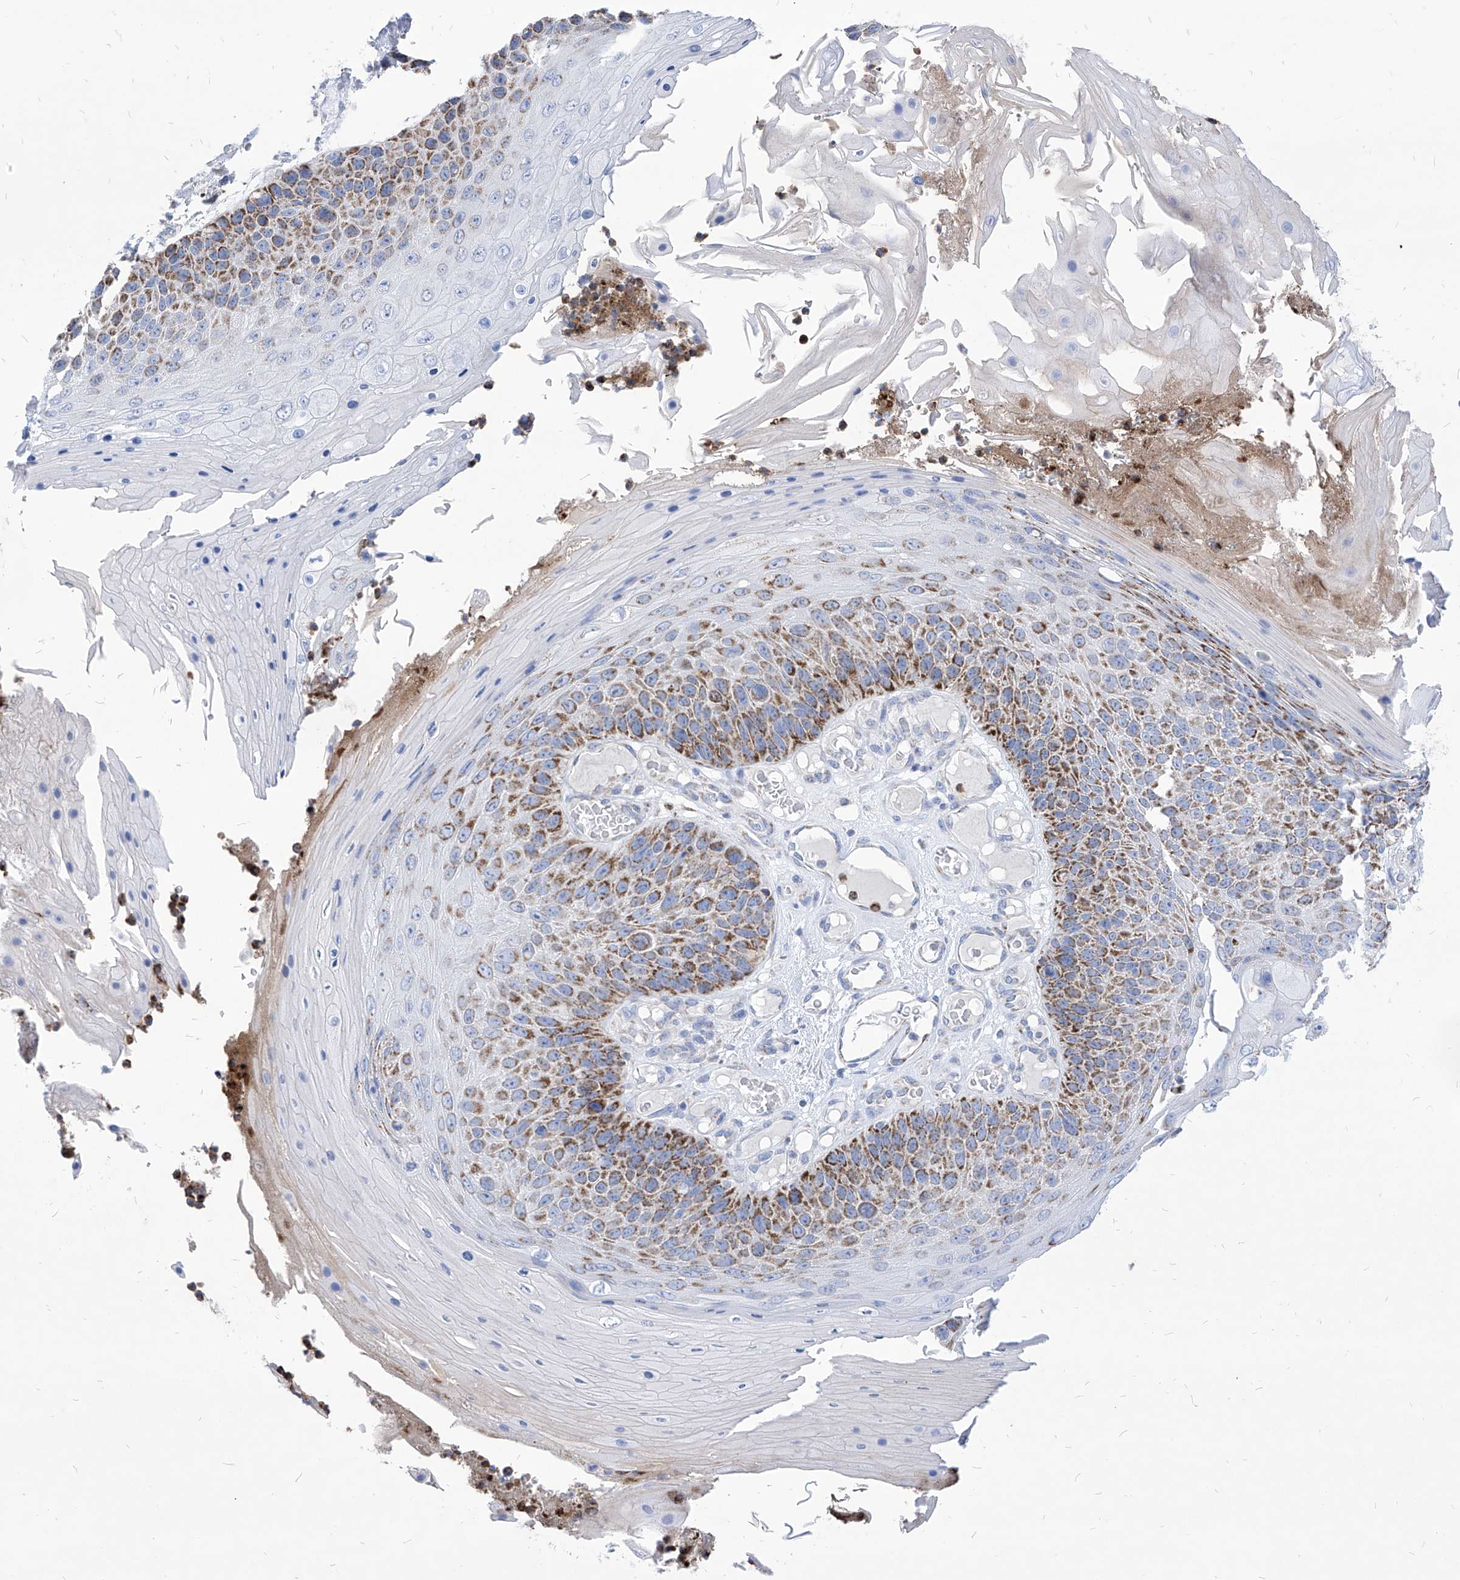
{"staining": {"intensity": "moderate", "quantity": ">75%", "location": "cytoplasmic/membranous"}, "tissue": "skin cancer", "cell_type": "Tumor cells", "image_type": "cancer", "snomed": [{"axis": "morphology", "description": "Squamous cell carcinoma, NOS"}, {"axis": "topography", "description": "Skin"}], "caption": "Skin squamous cell carcinoma stained with DAB (3,3'-diaminobenzidine) immunohistochemistry (IHC) reveals medium levels of moderate cytoplasmic/membranous expression in about >75% of tumor cells.", "gene": "COQ3", "patient": {"sex": "female", "age": 88}}